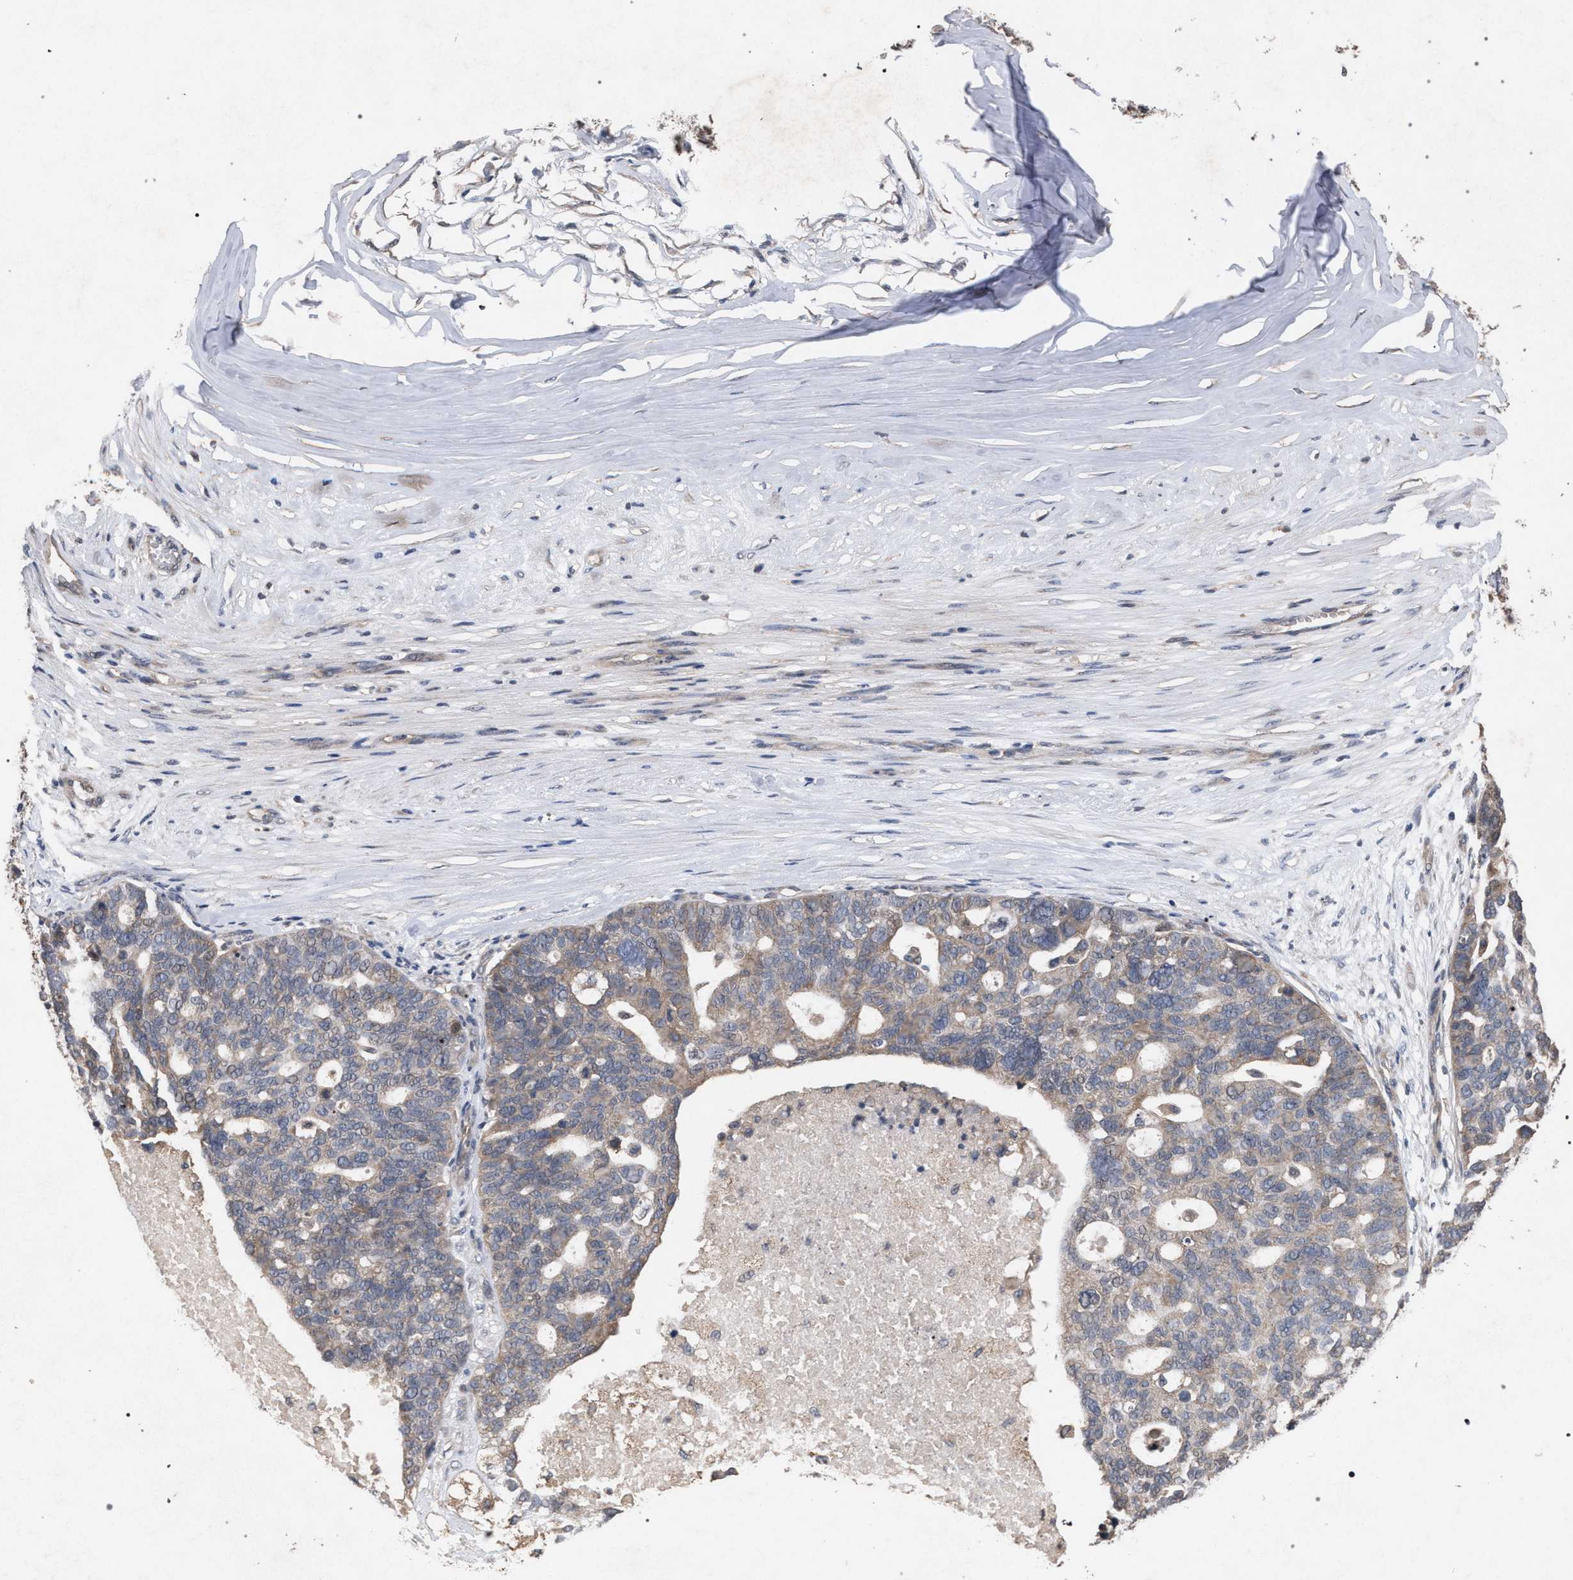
{"staining": {"intensity": "weak", "quantity": "25%-75%", "location": "cytoplasmic/membranous"}, "tissue": "ovarian cancer", "cell_type": "Tumor cells", "image_type": "cancer", "snomed": [{"axis": "morphology", "description": "Cystadenocarcinoma, serous, NOS"}, {"axis": "topography", "description": "Ovary"}], "caption": "Immunohistochemical staining of ovarian serous cystadenocarcinoma demonstrates low levels of weak cytoplasmic/membranous positivity in about 25%-75% of tumor cells.", "gene": "SLC4A4", "patient": {"sex": "female", "age": 59}}